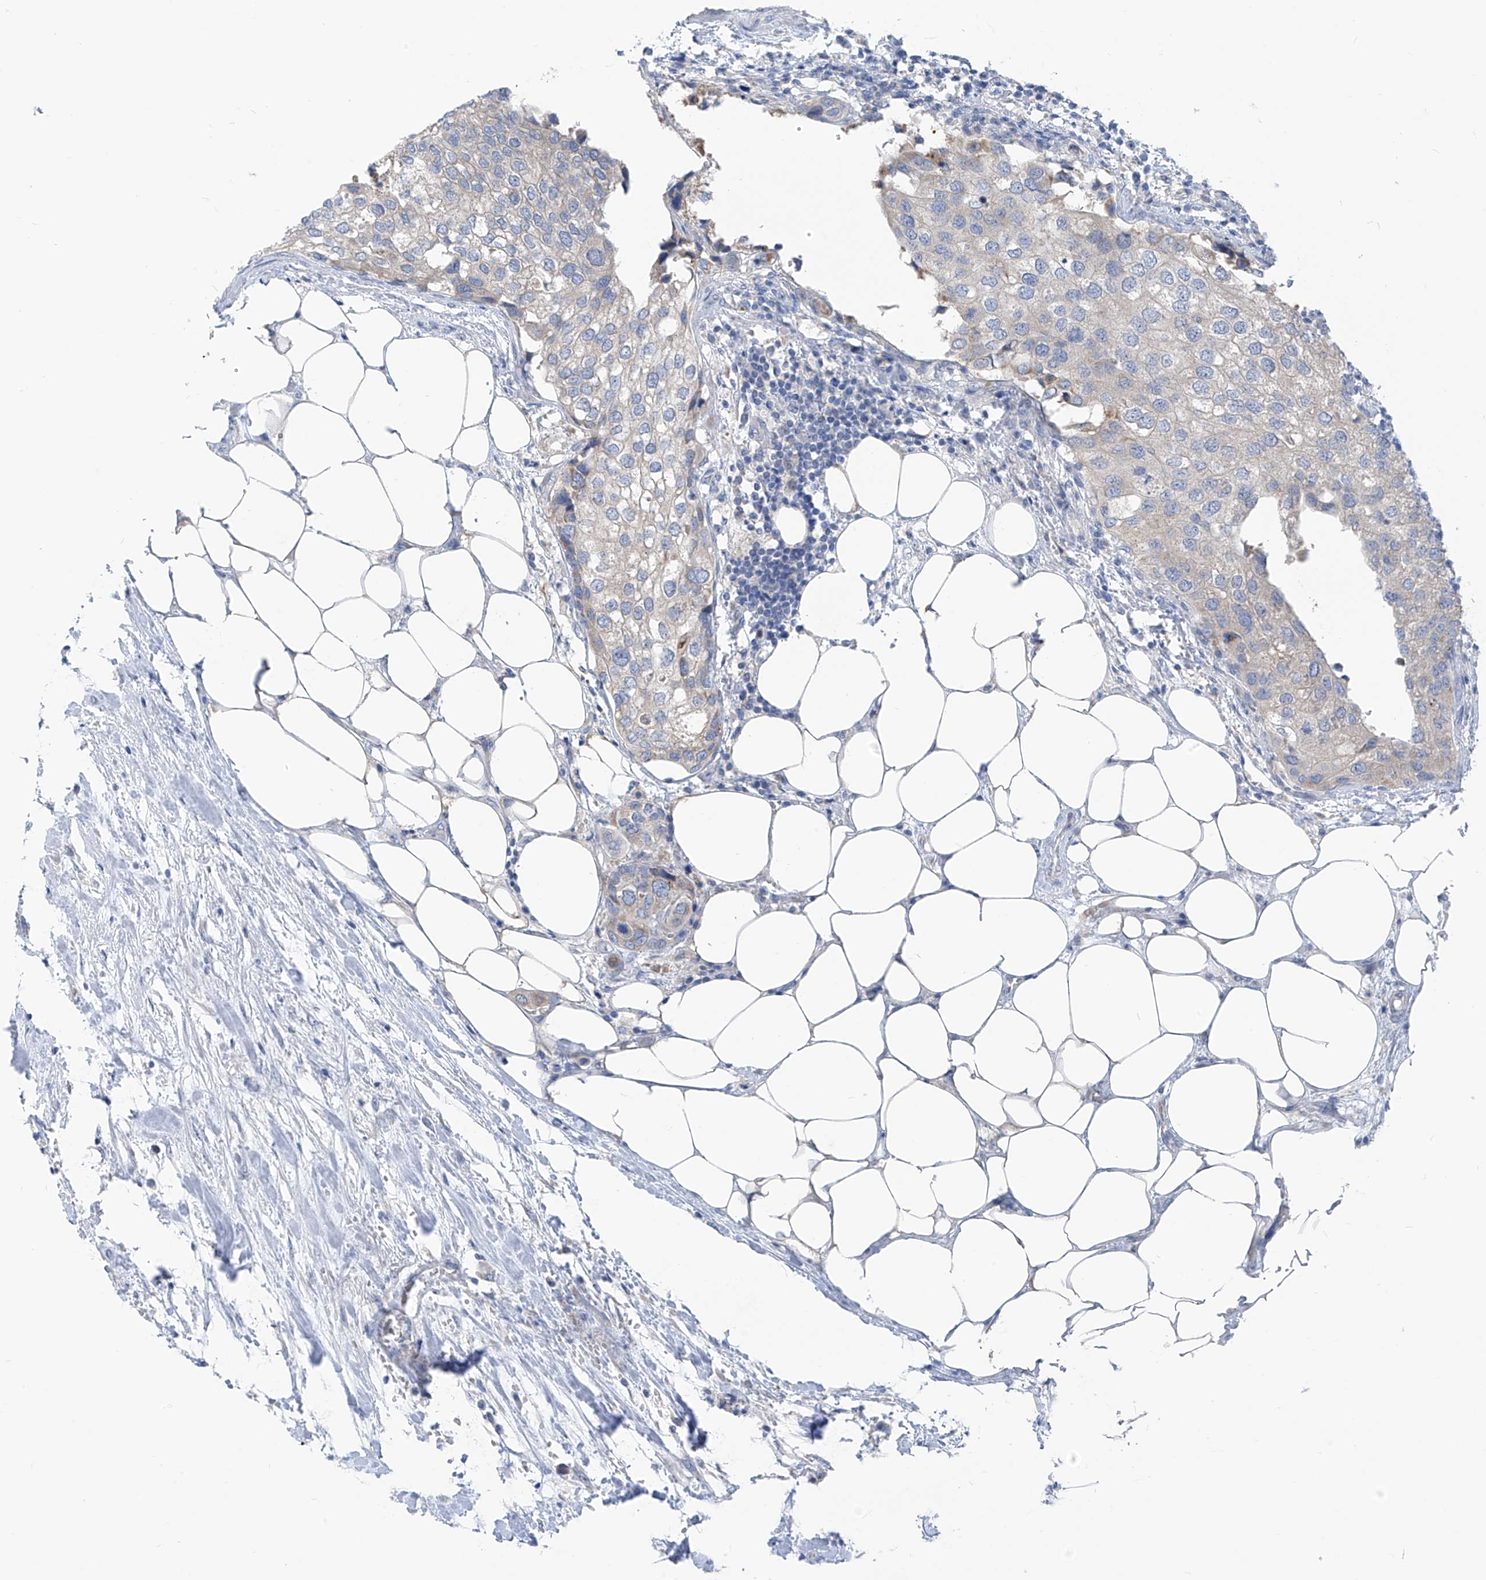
{"staining": {"intensity": "negative", "quantity": "none", "location": "none"}, "tissue": "urothelial cancer", "cell_type": "Tumor cells", "image_type": "cancer", "snomed": [{"axis": "morphology", "description": "Urothelial carcinoma, High grade"}, {"axis": "topography", "description": "Urinary bladder"}], "caption": "The IHC photomicrograph has no significant staining in tumor cells of high-grade urothelial carcinoma tissue.", "gene": "LDAH", "patient": {"sex": "male", "age": 64}}